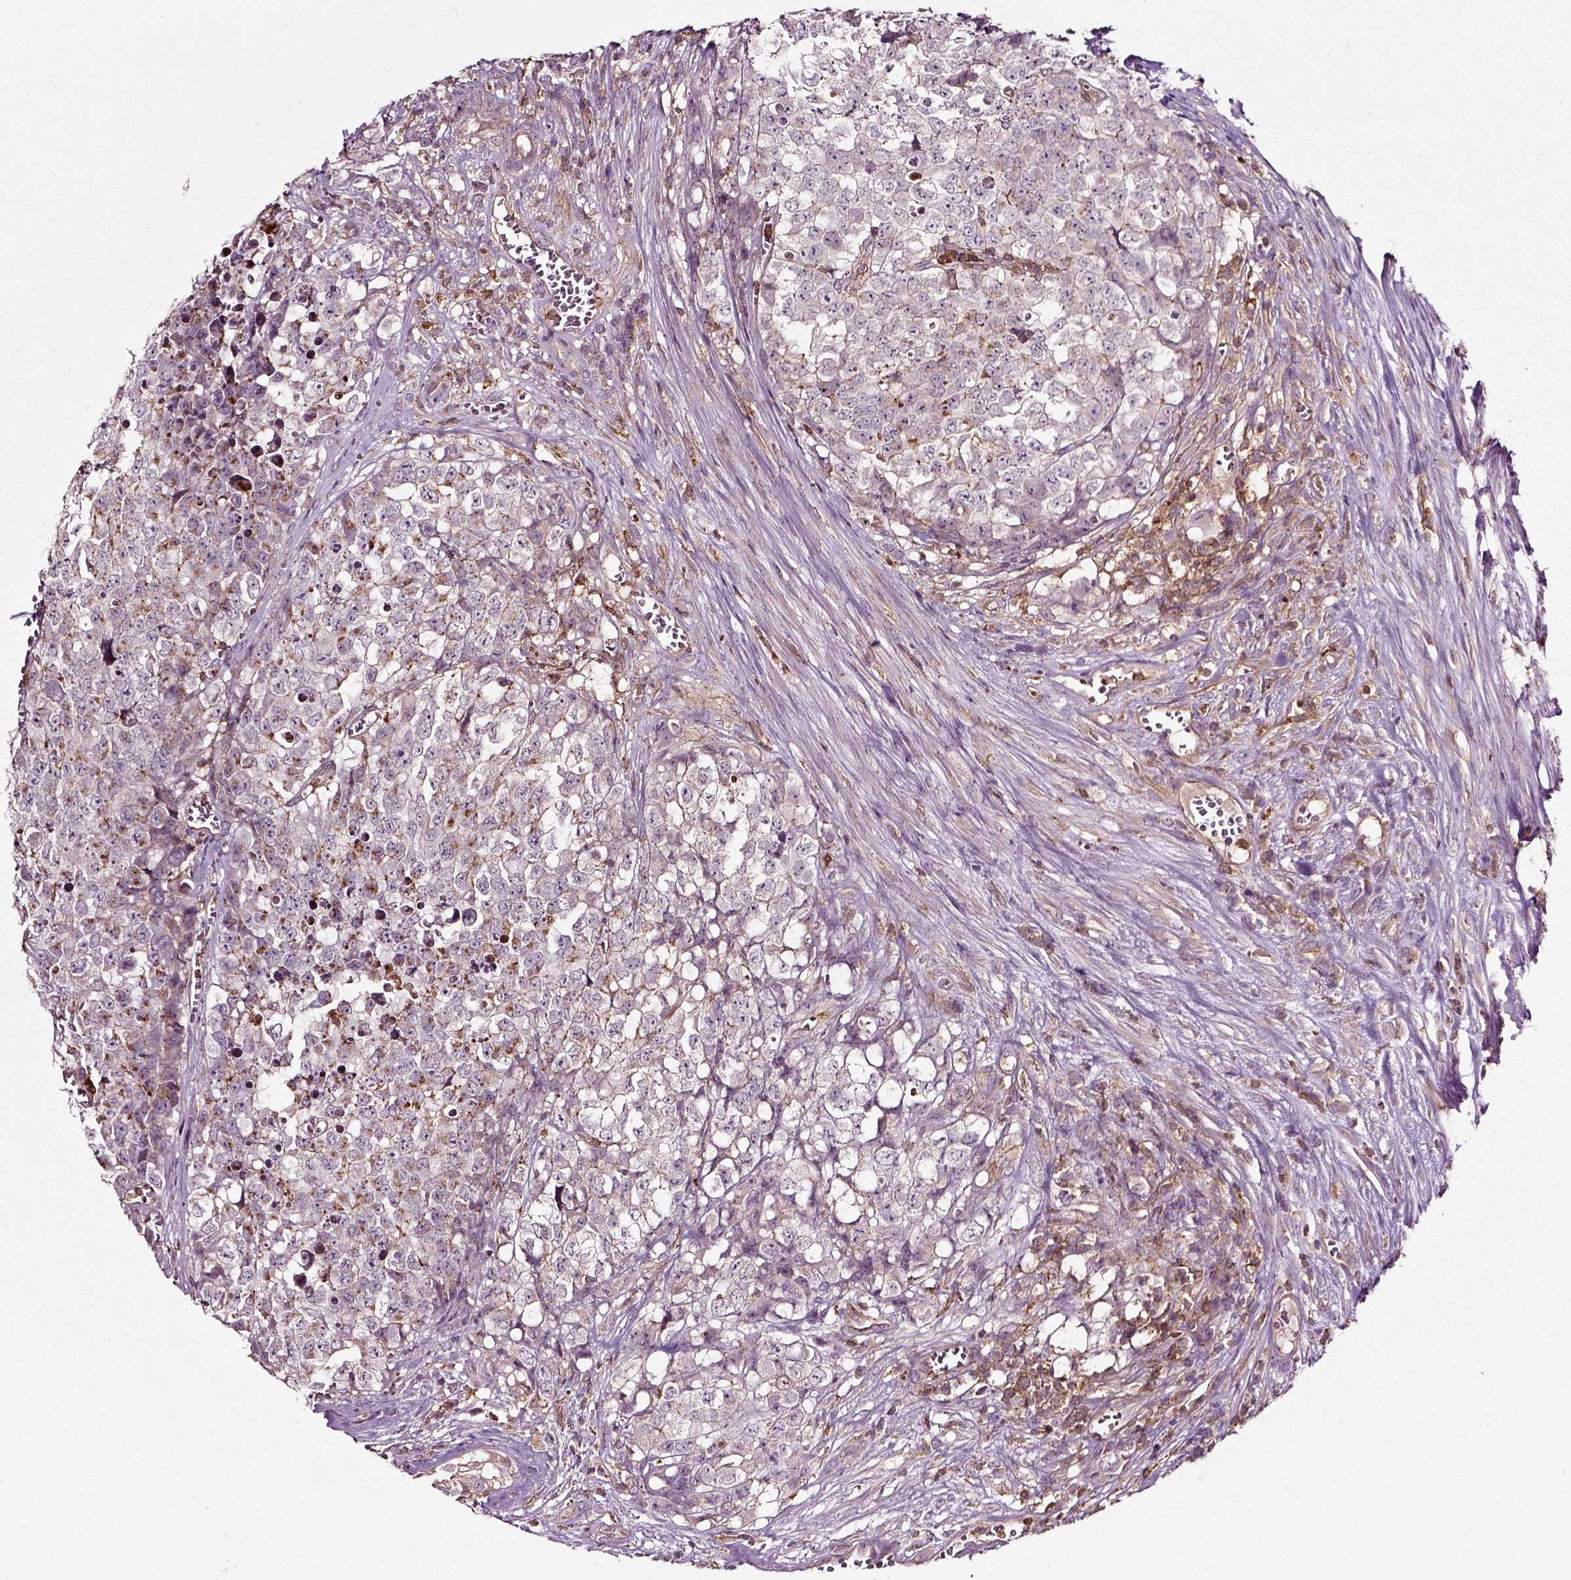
{"staining": {"intensity": "negative", "quantity": "none", "location": "none"}, "tissue": "testis cancer", "cell_type": "Tumor cells", "image_type": "cancer", "snomed": [{"axis": "morphology", "description": "Carcinoma, Embryonal, NOS"}, {"axis": "topography", "description": "Testis"}], "caption": "The micrograph shows no significant staining in tumor cells of testis embryonal carcinoma. (DAB (3,3'-diaminobenzidine) IHC with hematoxylin counter stain).", "gene": "RHOF", "patient": {"sex": "male", "age": 23}}